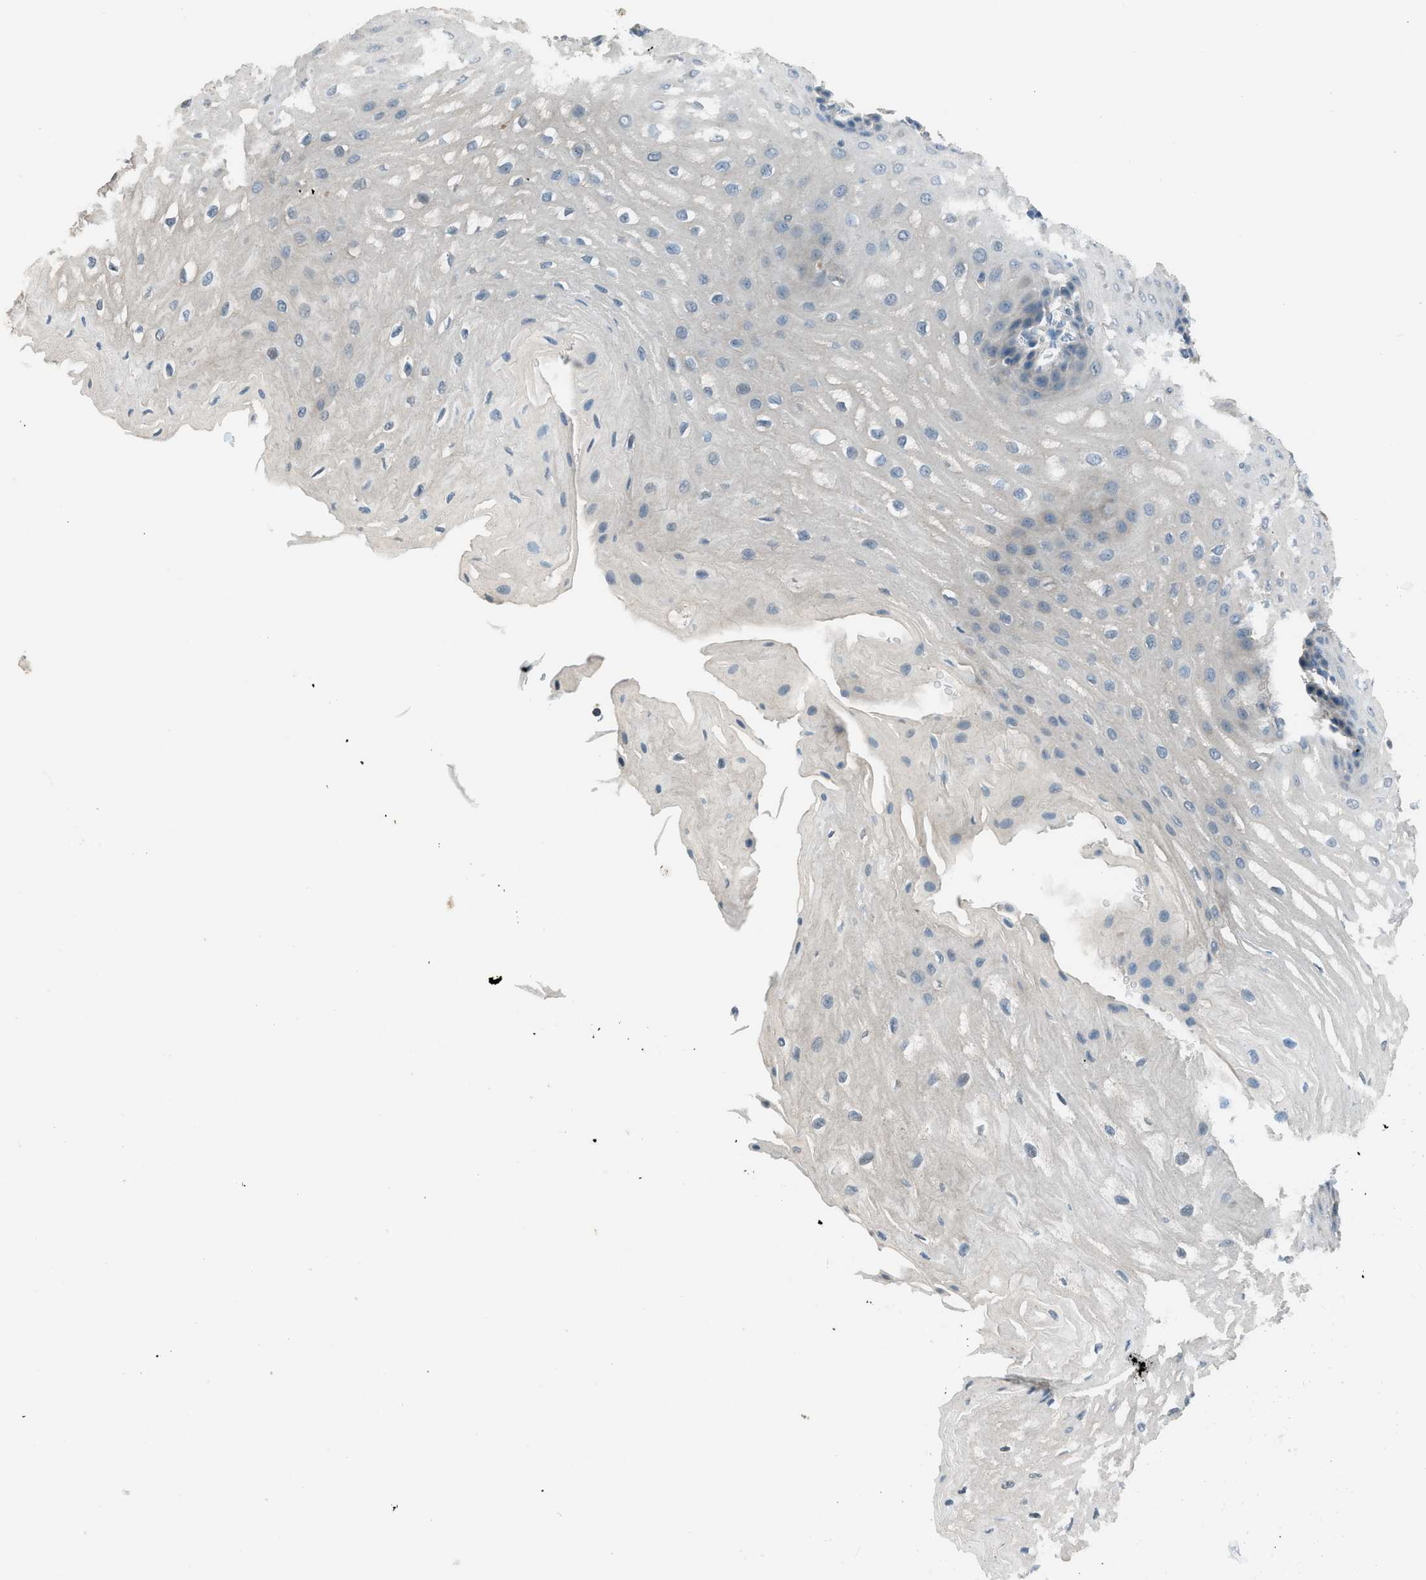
{"staining": {"intensity": "negative", "quantity": "none", "location": "none"}, "tissue": "esophagus", "cell_type": "Squamous epithelial cells", "image_type": "normal", "snomed": [{"axis": "morphology", "description": "Normal tissue, NOS"}, {"axis": "topography", "description": "Esophagus"}], "caption": "The immunohistochemistry (IHC) photomicrograph has no significant expression in squamous epithelial cells of esophagus.", "gene": "TIMD4", "patient": {"sex": "male", "age": 54}}